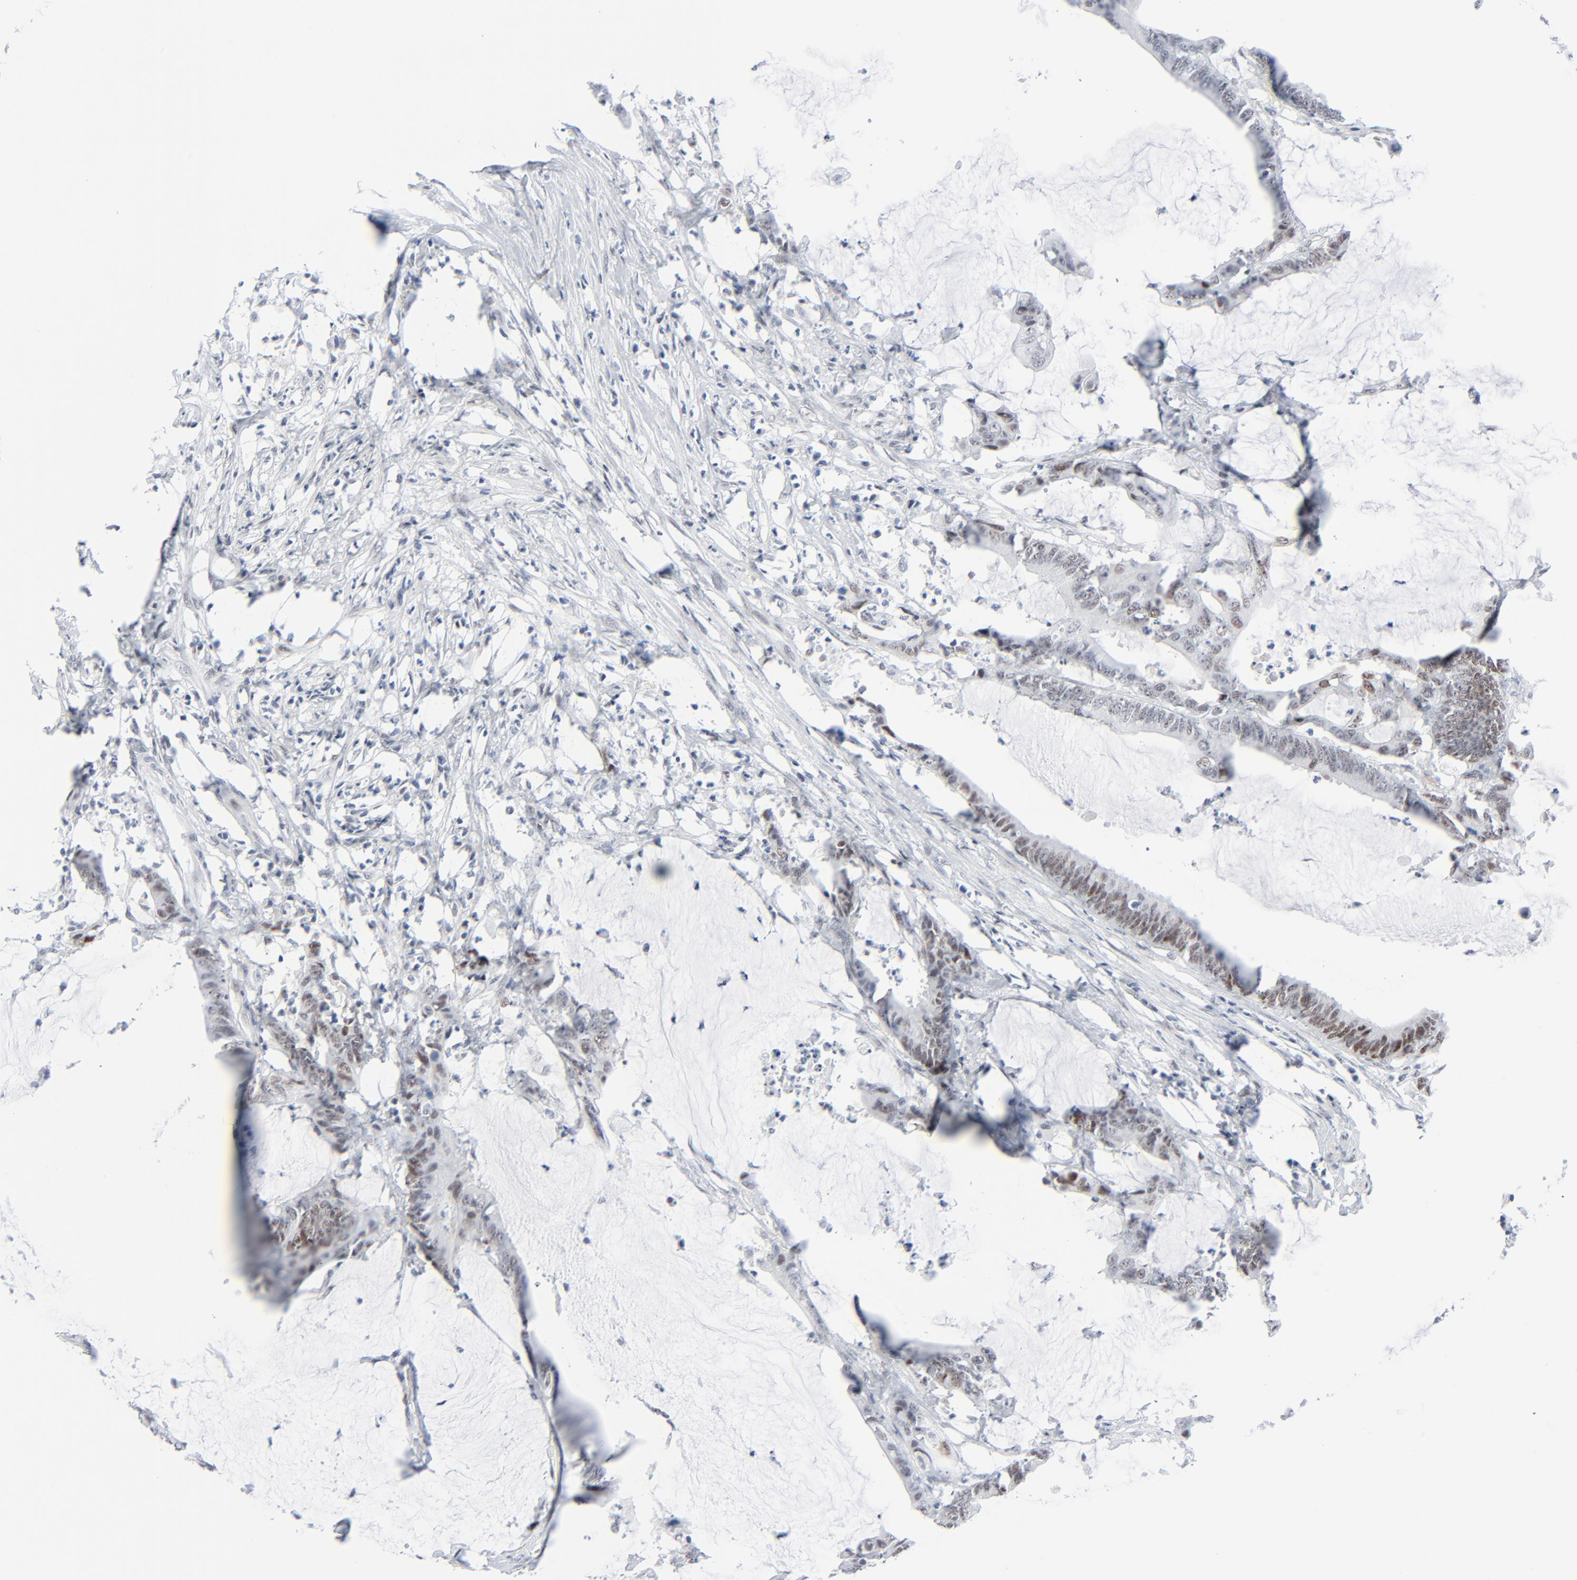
{"staining": {"intensity": "weak", "quantity": ">75%", "location": "nuclear"}, "tissue": "colorectal cancer", "cell_type": "Tumor cells", "image_type": "cancer", "snomed": [{"axis": "morphology", "description": "Adenocarcinoma, NOS"}, {"axis": "topography", "description": "Rectum"}], "caption": "The photomicrograph exhibits a brown stain indicating the presence of a protein in the nuclear of tumor cells in adenocarcinoma (colorectal). Using DAB (brown) and hematoxylin (blue) stains, captured at high magnification using brightfield microscopy.", "gene": "SIRT1", "patient": {"sex": "female", "age": 66}}